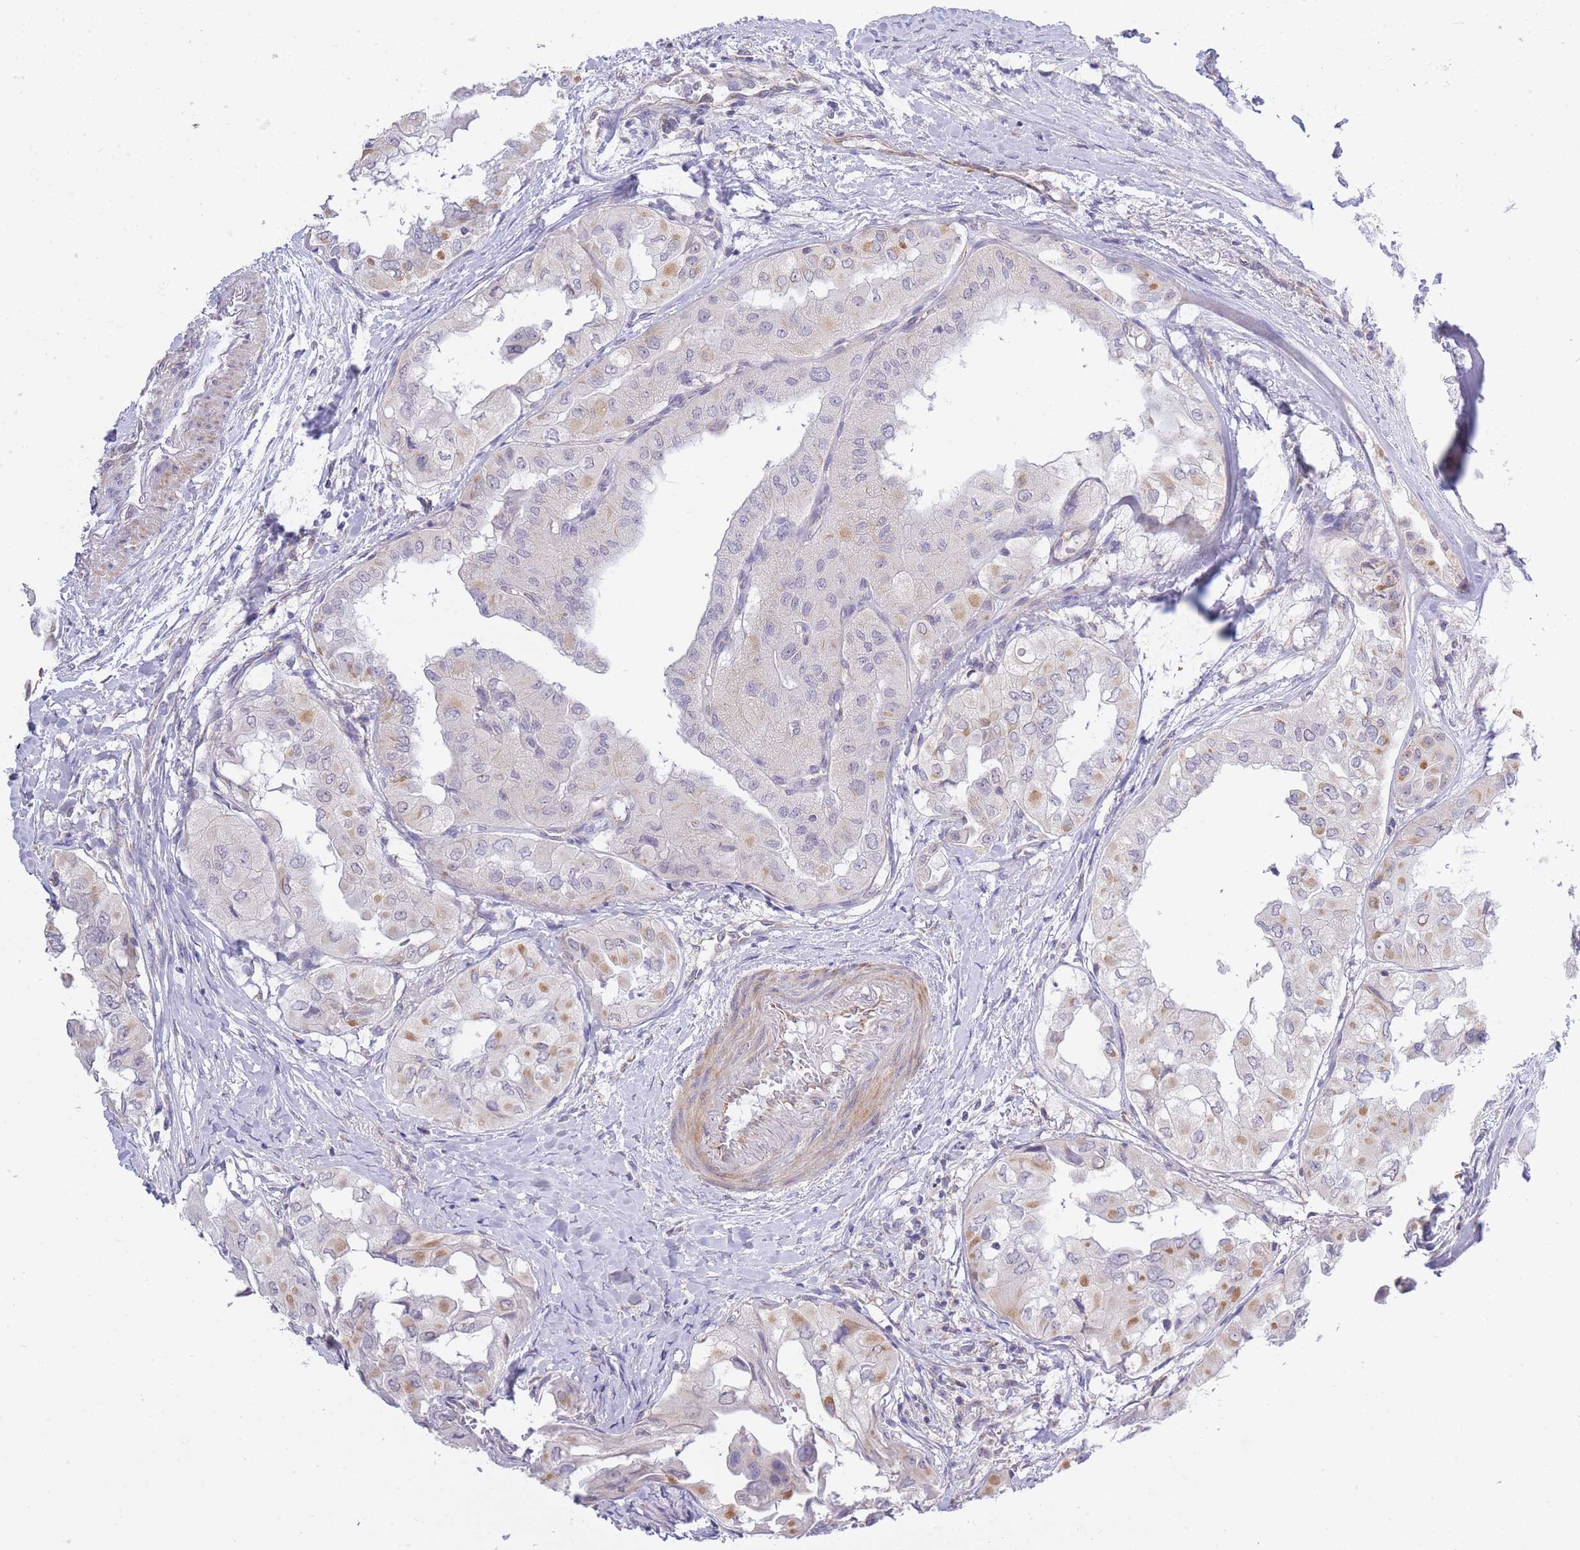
{"staining": {"intensity": "weak", "quantity": "<25%", "location": "cytoplasmic/membranous"}, "tissue": "thyroid cancer", "cell_type": "Tumor cells", "image_type": "cancer", "snomed": [{"axis": "morphology", "description": "Papillary adenocarcinoma, NOS"}, {"axis": "topography", "description": "Thyroid gland"}], "caption": "Immunohistochemistry of thyroid cancer (papillary adenocarcinoma) displays no expression in tumor cells.", "gene": "CTBP1", "patient": {"sex": "female", "age": 59}}